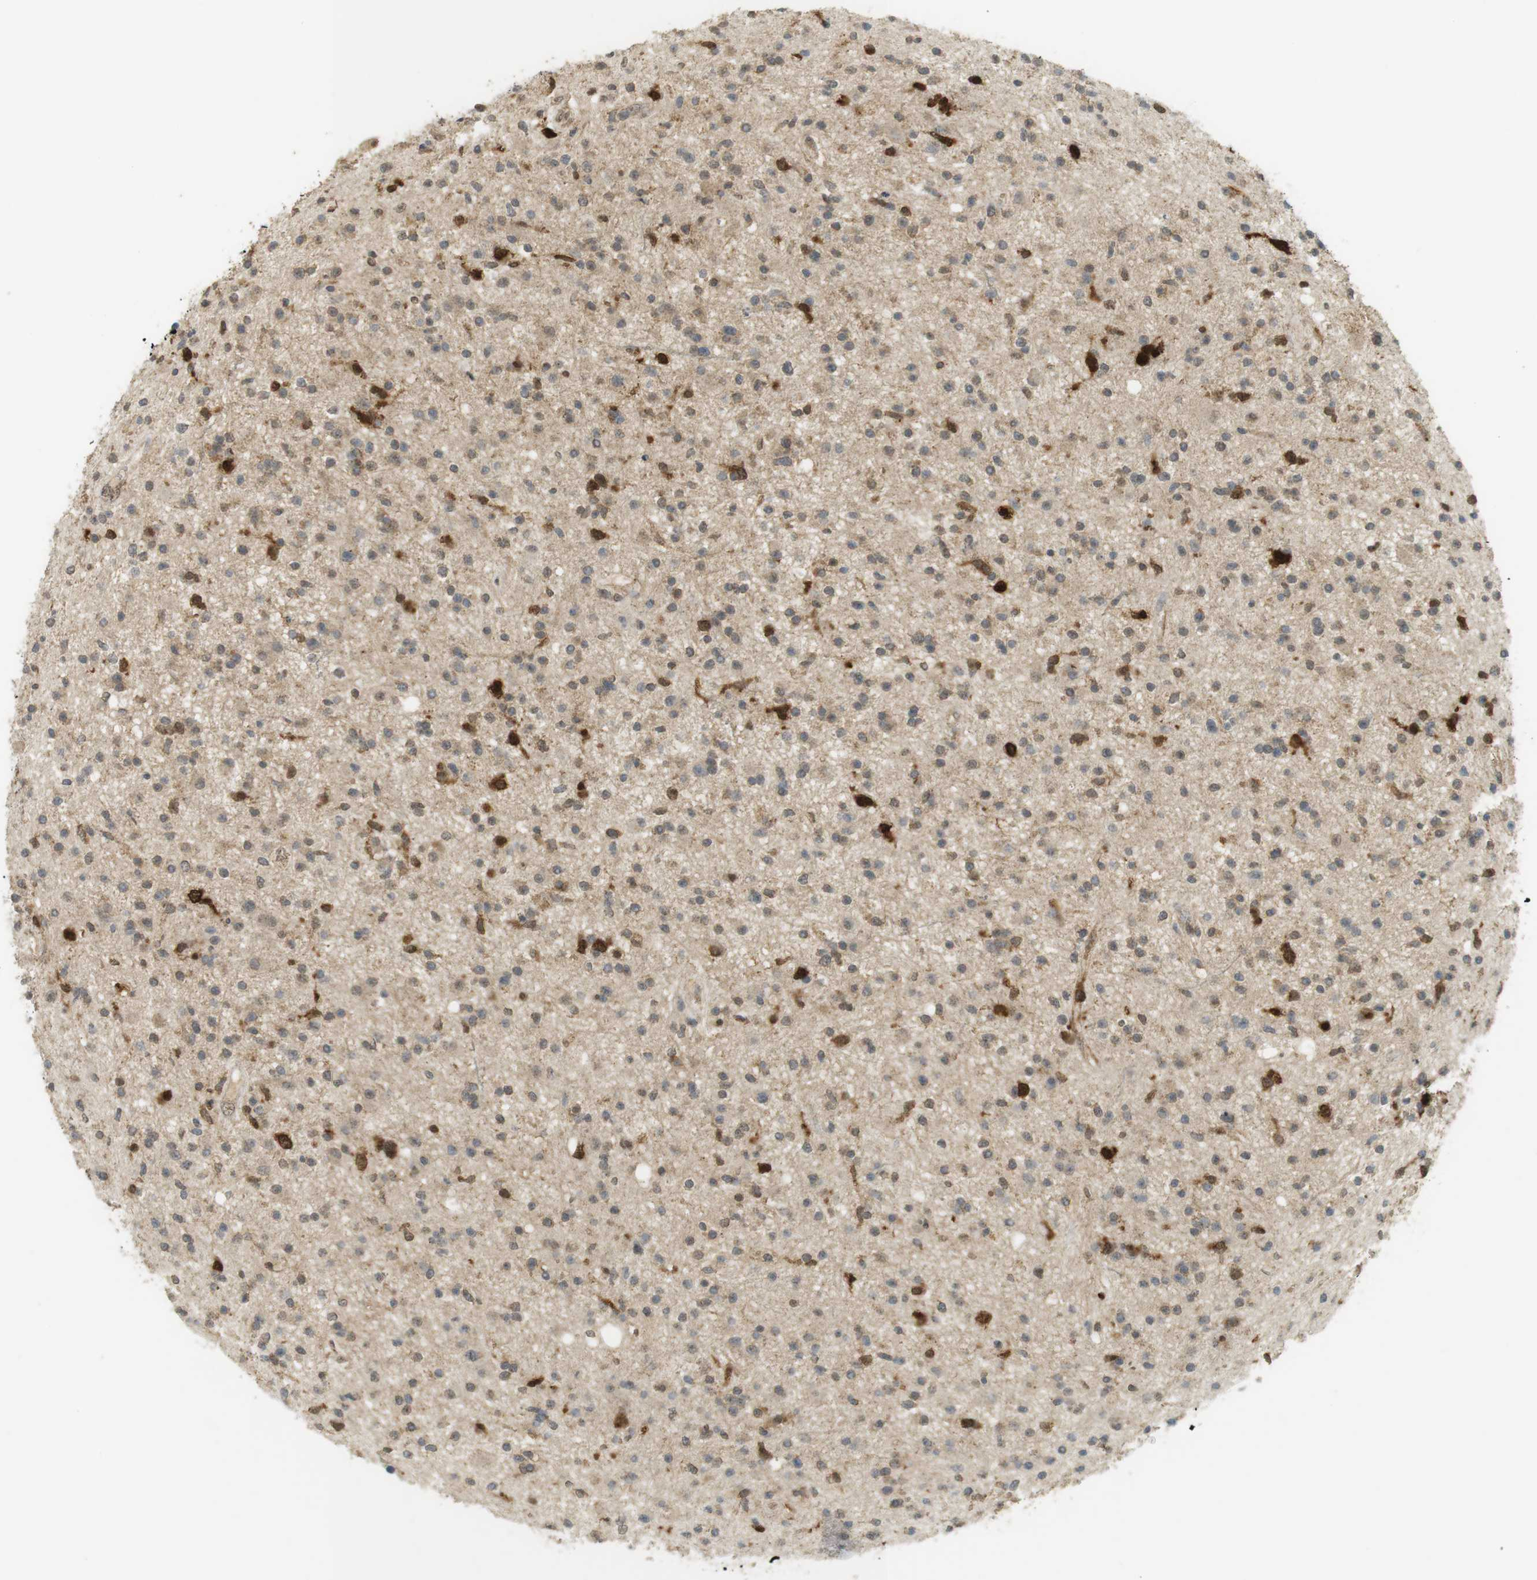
{"staining": {"intensity": "strong", "quantity": "<25%", "location": "cytoplasmic/membranous"}, "tissue": "glioma", "cell_type": "Tumor cells", "image_type": "cancer", "snomed": [{"axis": "morphology", "description": "Glioma, malignant, High grade"}, {"axis": "topography", "description": "Brain"}], "caption": "High-magnification brightfield microscopy of glioma stained with DAB (brown) and counterstained with hematoxylin (blue). tumor cells exhibit strong cytoplasmic/membranous staining is present in about<25% of cells.", "gene": "TTK", "patient": {"sex": "male", "age": 33}}